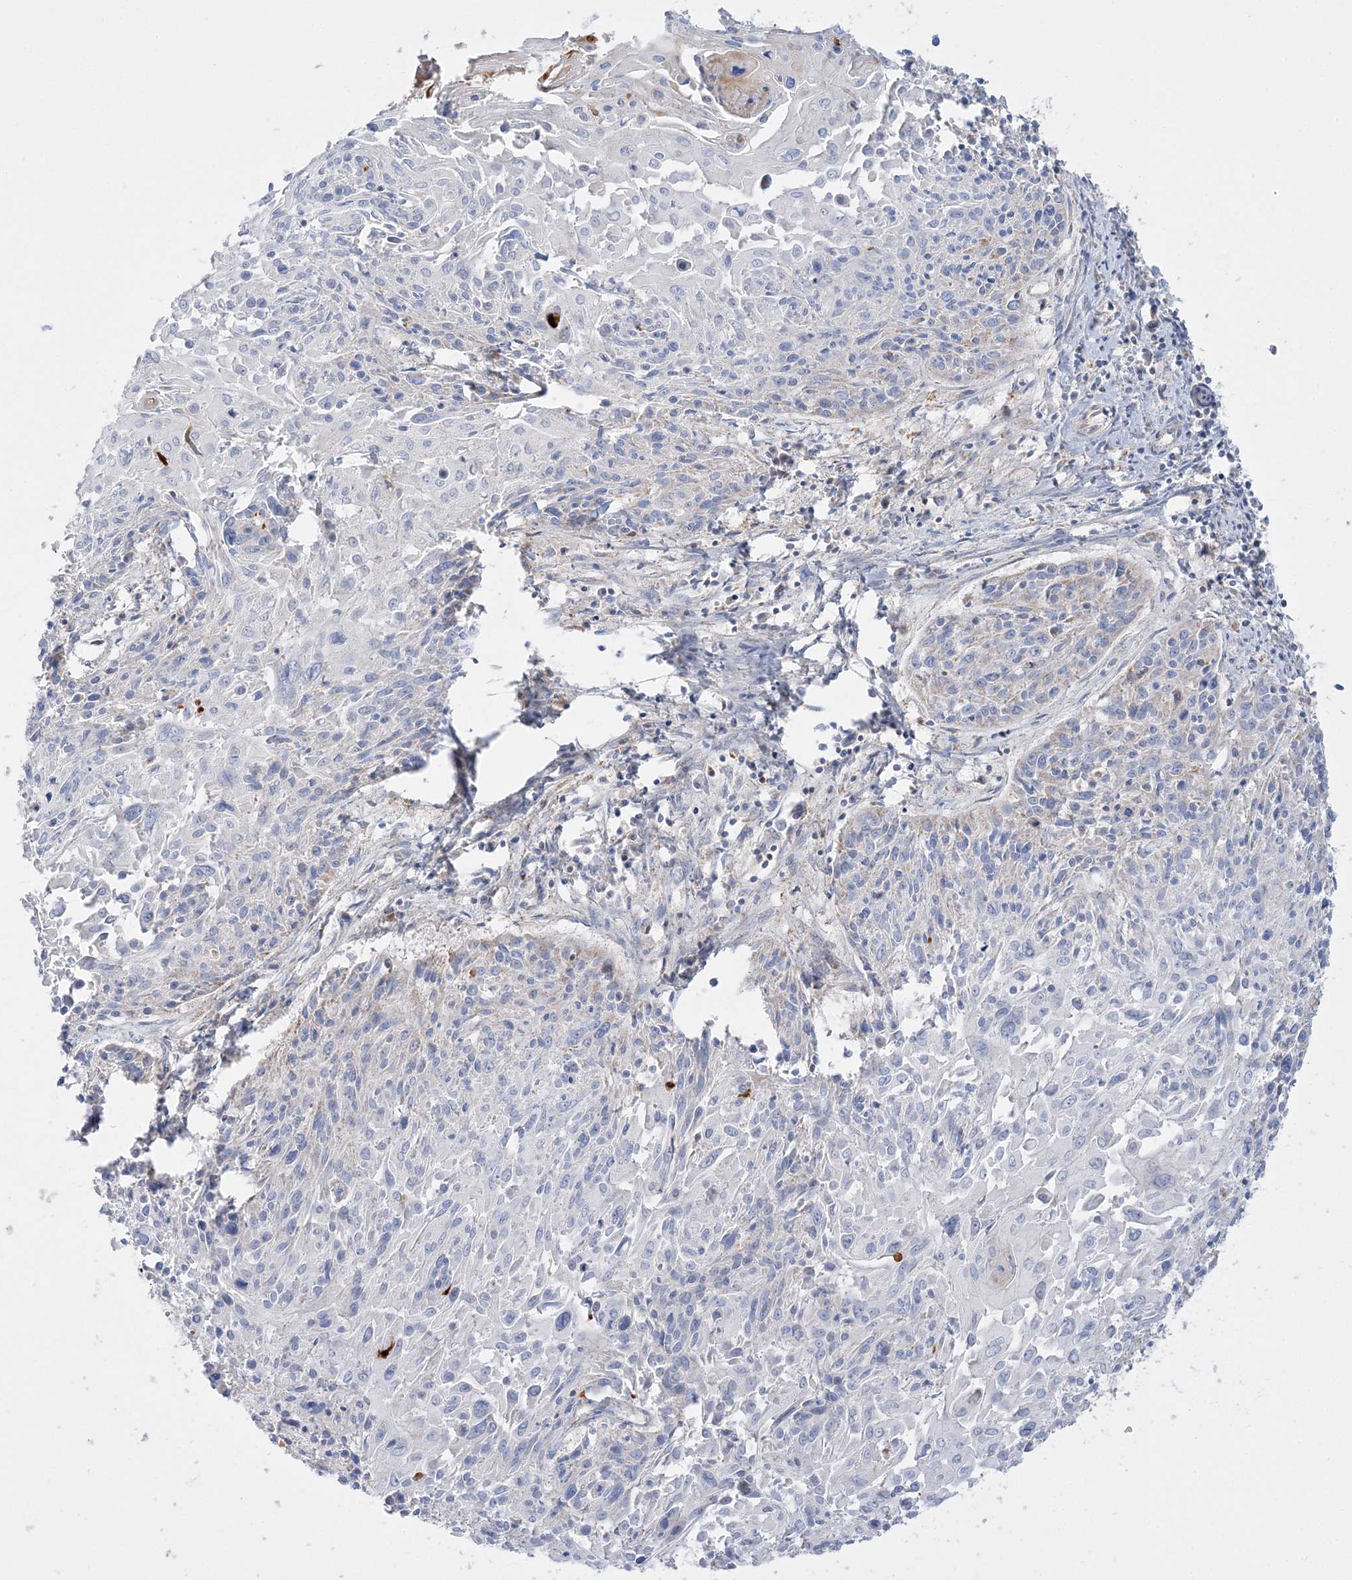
{"staining": {"intensity": "negative", "quantity": "none", "location": "none"}, "tissue": "cervical cancer", "cell_type": "Tumor cells", "image_type": "cancer", "snomed": [{"axis": "morphology", "description": "Squamous cell carcinoma, NOS"}, {"axis": "topography", "description": "Cervix"}], "caption": "Tumor cells show no significant expression in cervical cancer.", "gene": "TBC1D14", "patient": {"sex": "female", "age": 51}}